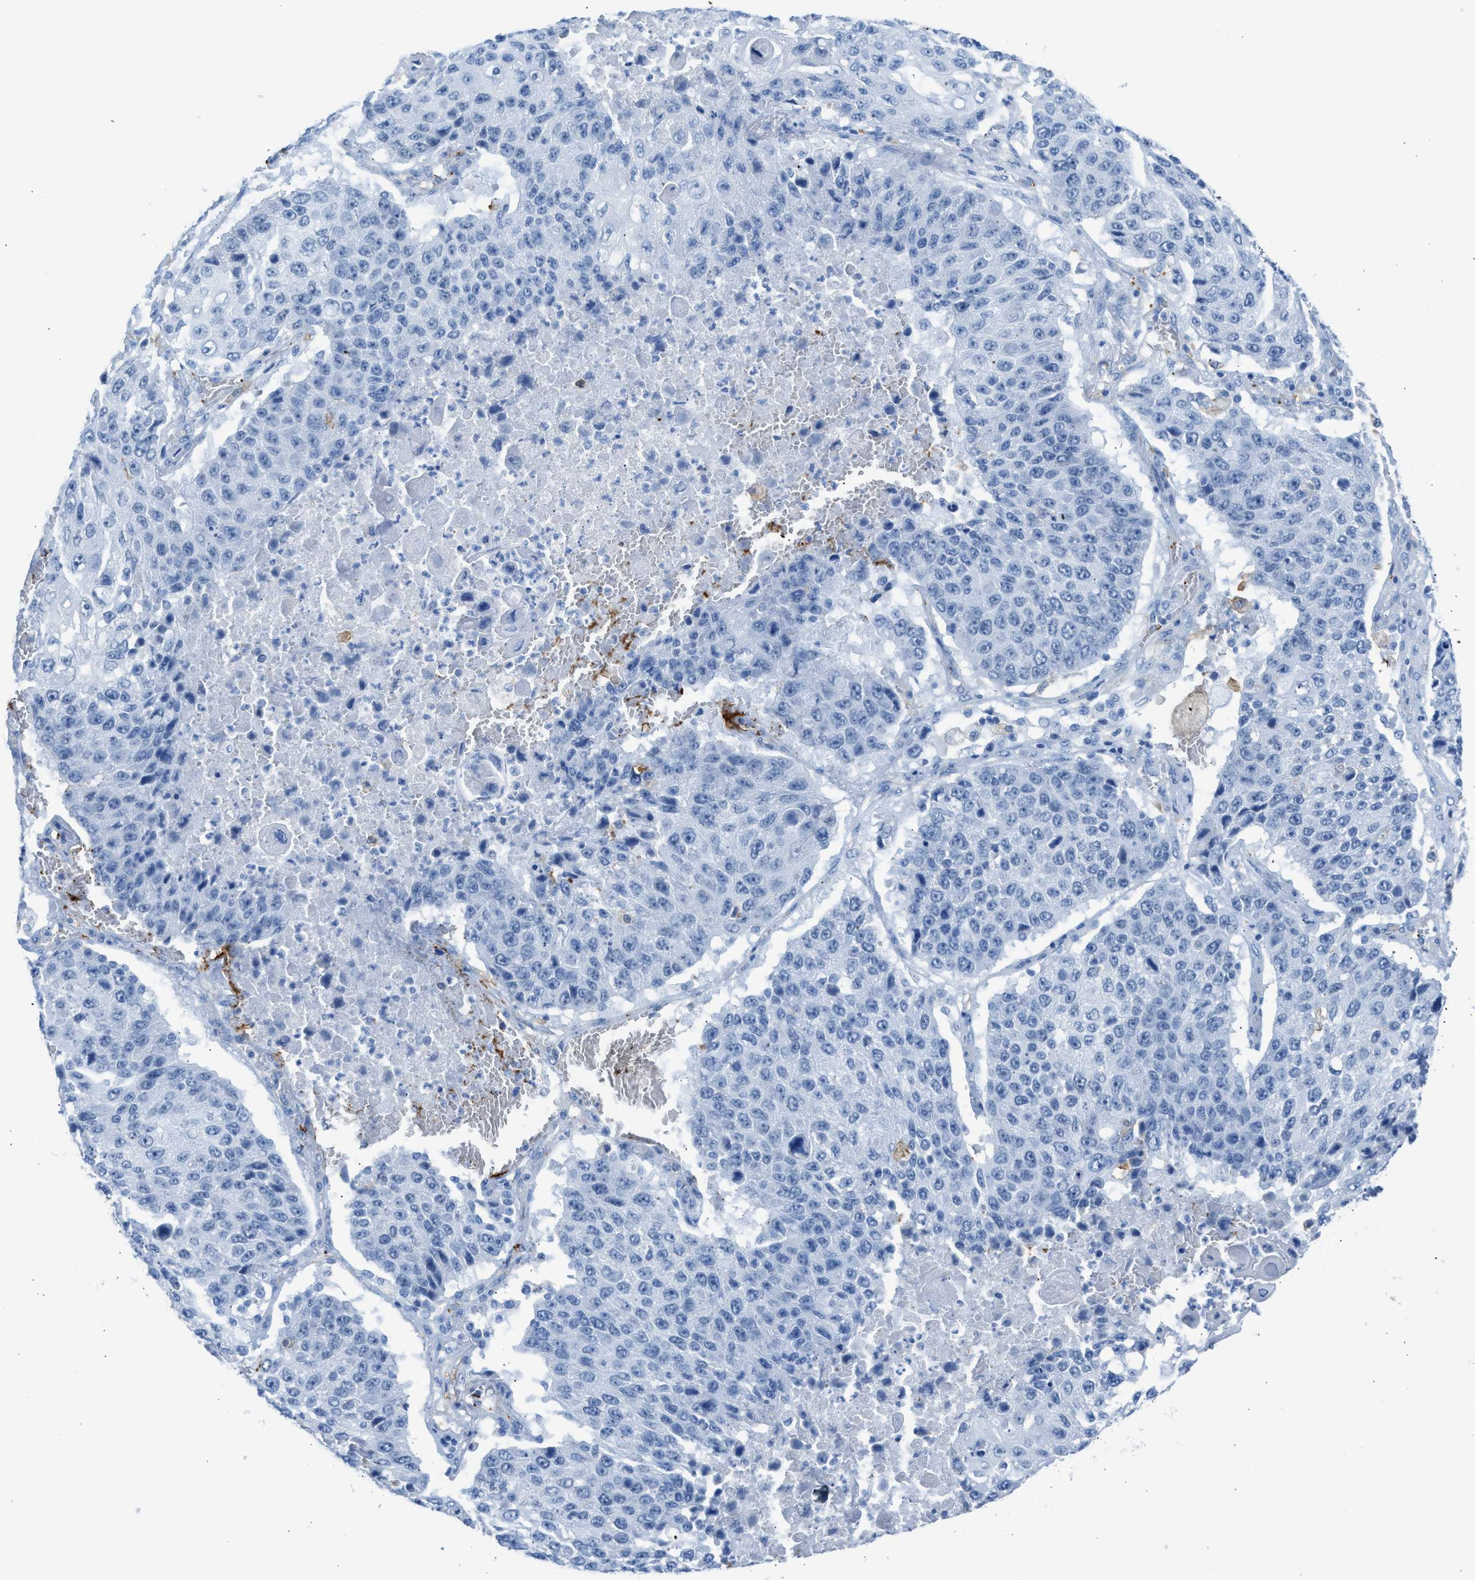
{"staining": {"intensity": "negative", "quantity": "none", "location": "none"}, "tissue": "lung cancer", "cell_type": "Tumor cells", "image_type": "cancer", "snomed": [{"axis": "morphology", "description": "Squamous cell carcinoma, NOS"}, {"axis": "topography", "description": "Lung"}], "caption": "The immunohistochemistry (IHC) histopathology image has no significant expression in tumor cells of squamous cell carcinoma (lung) tissue.", "gene": "FAIM2", "patient": {"sex": "male", "age": 61}}